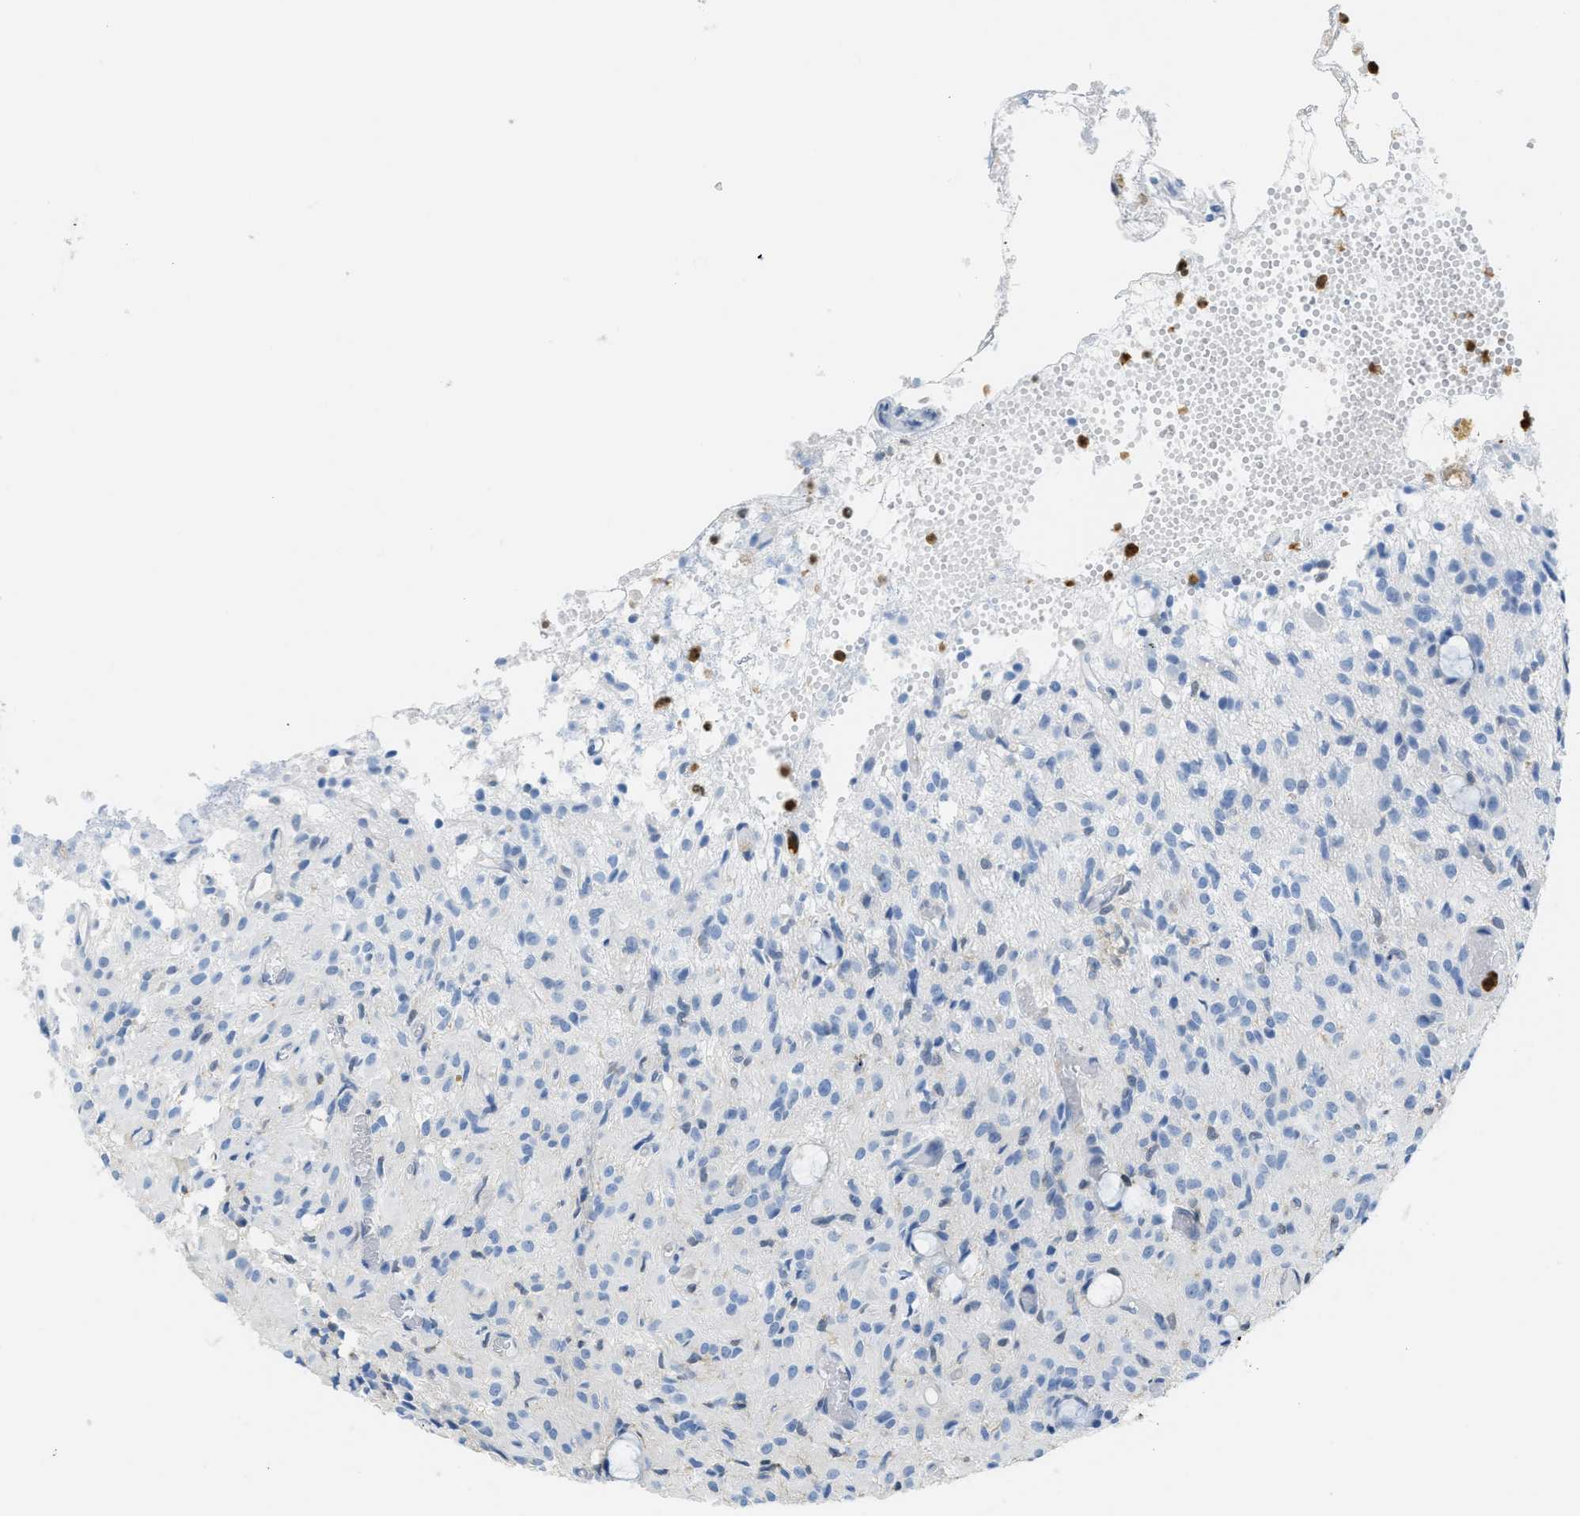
{"staining": {"intensity": "negative", "quantity": "none", "location": "none"}, "tissue": "glioma", "cell_type": "Tumor cells", "image_type": "cancer", "snomed": [{"axis": "morphology", "description": "Glioma, malignant, High grade"}, {"axis": "topography", "description": "Brain"}], "caption": "A micrograph of human malignant high-grade glioma is negative for staining in tumor cells.", "gene": "SERPINB1", "patient": {"sex": "female", "age": 59}}